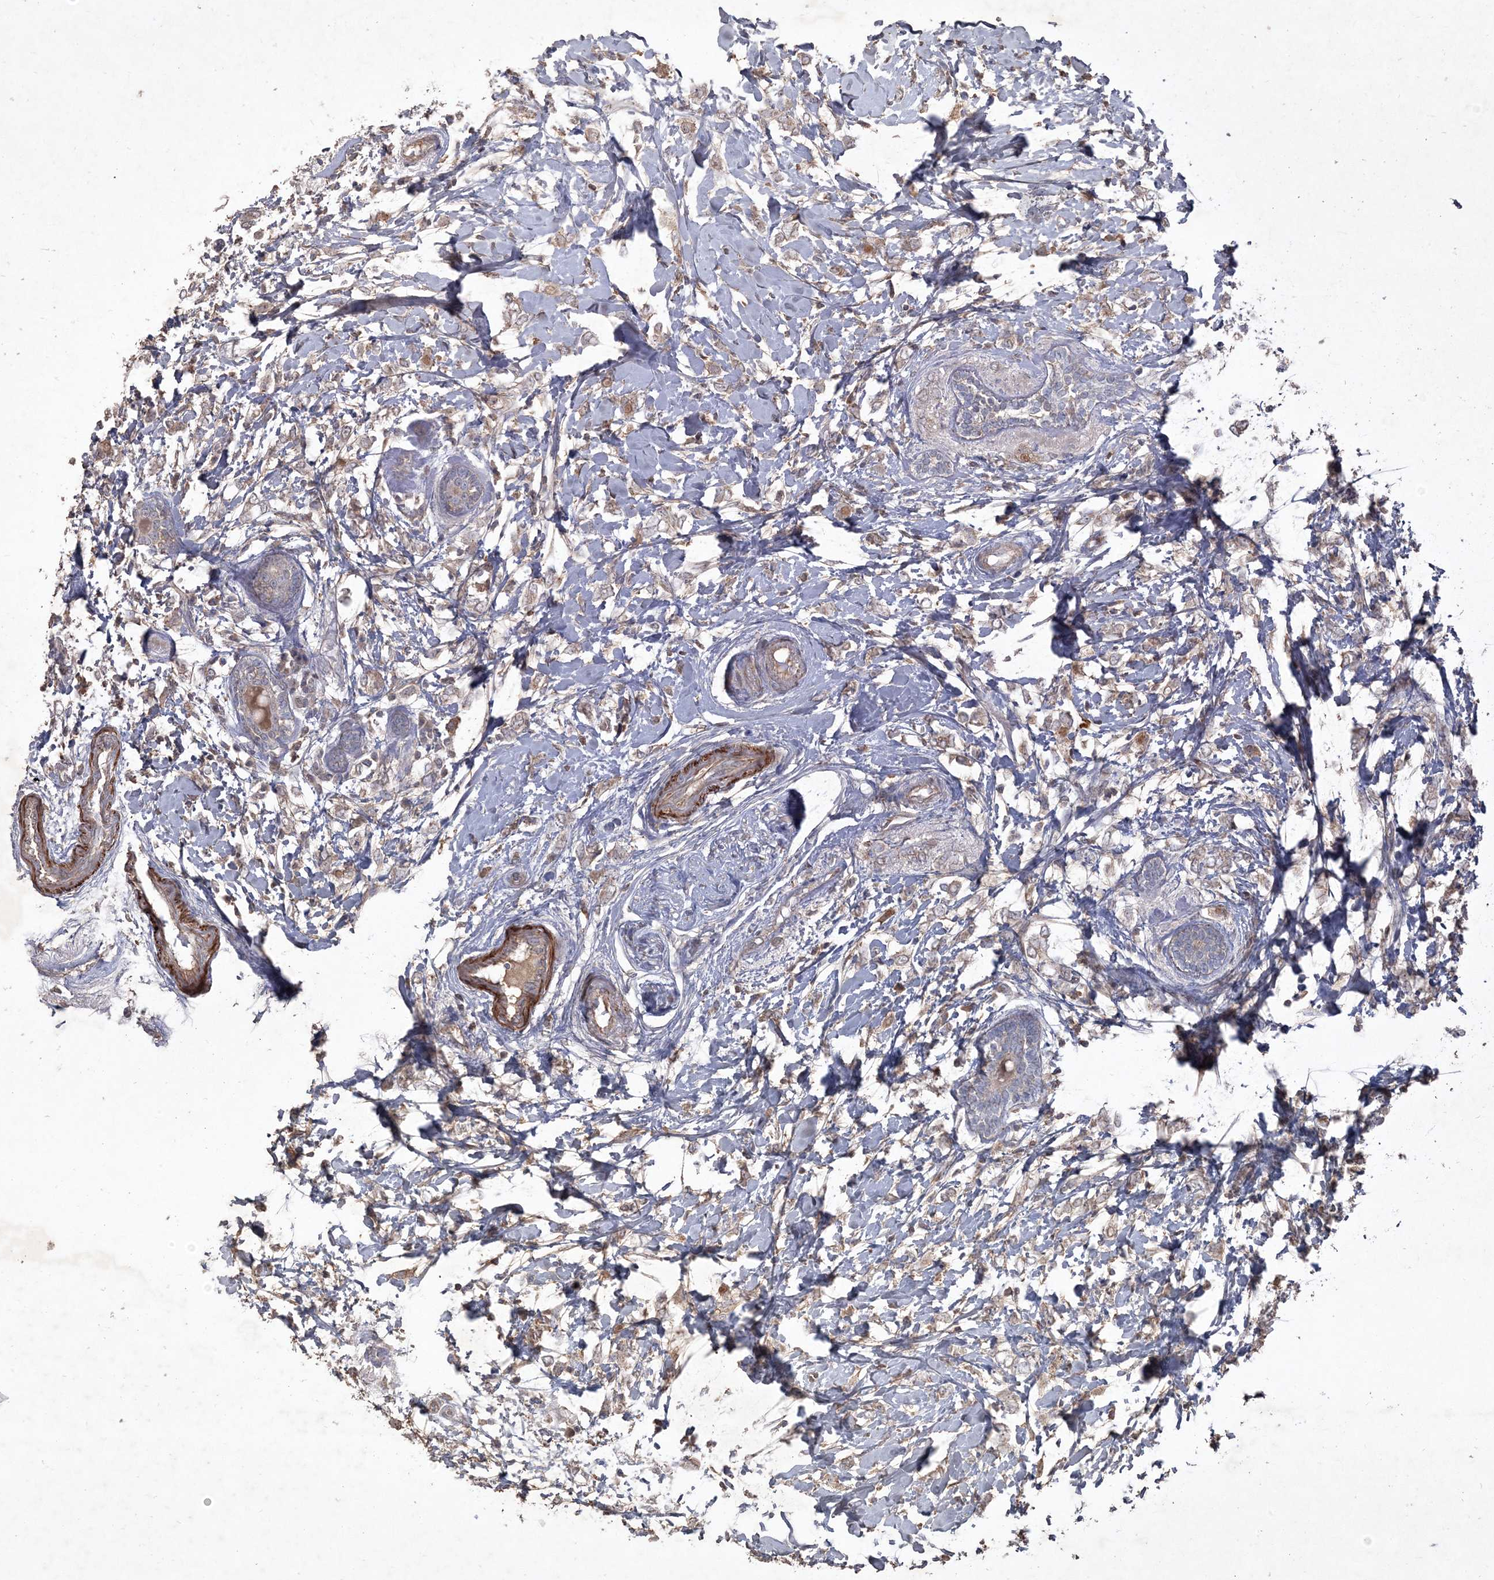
{"staining": {"intensity": "weak", "quantity": ">75%", "location": "cytoplasmic/membranous"}, "tissue": "breast cancer", "cell_type": "Tumor cells", "image_type": "cancer", "snomed": [{"axis": "morphology", "description": "Normal tissue, NOS"}, {"axis": "morphology", "description": "Lobular carcinoma"}, {"axis": "topography", "description": "Breast"}], "caption": "Human breast lobular carcinoma stained for a protein (brown) displays weak cytoplasmic/membranous positive expression in approximately >75% of tumor cells.", "gene": "PRRT3", "patient": {"sex": "female", "age": 47}}